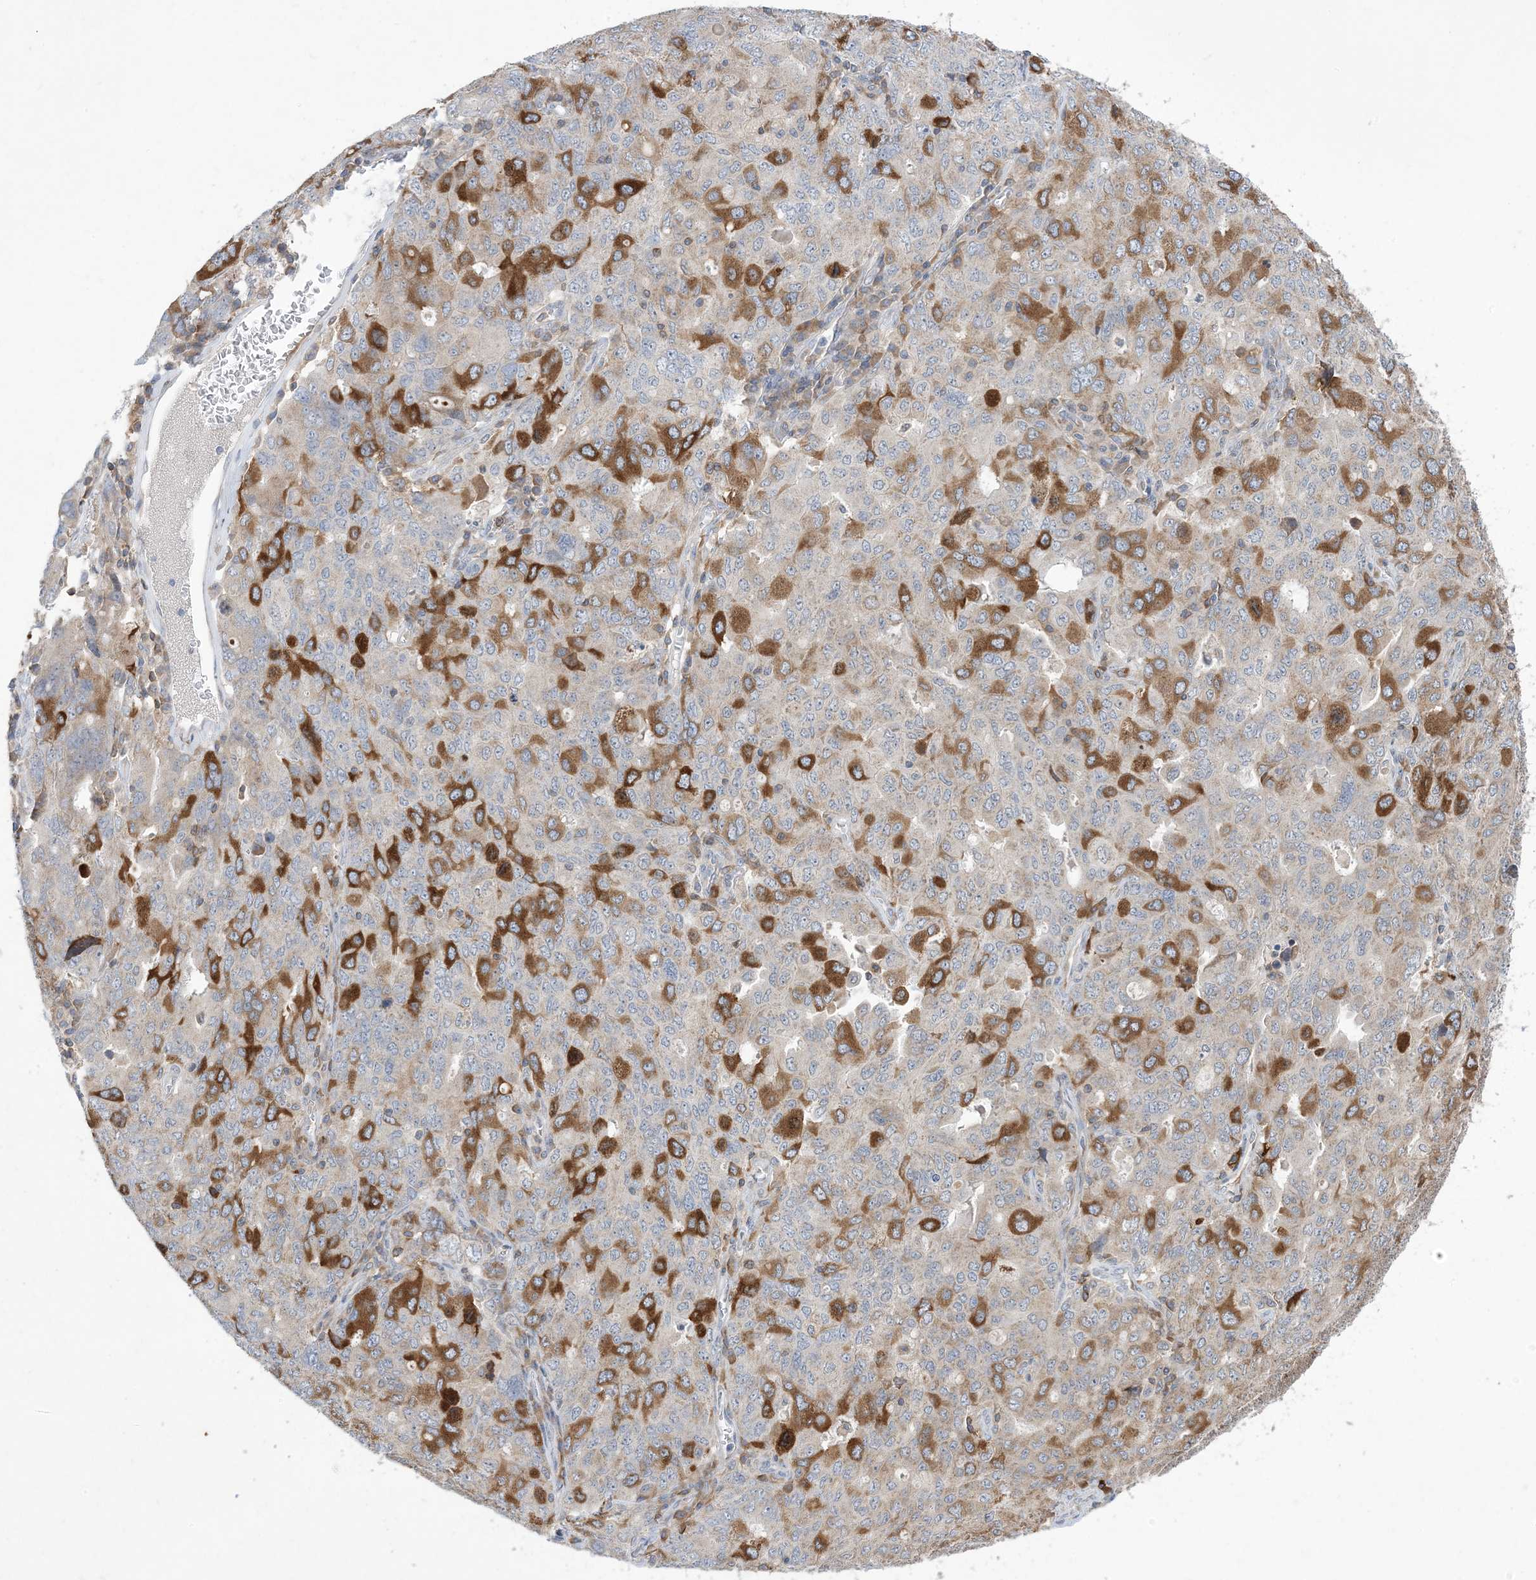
{"staining": {"intensity": "strong", "quantity": "<25%", "location": "cytoplasmic/membranous"}, "tissue": "ovarian cancer", "cell_type": "Tumor cells", "image_type": "cancer", "snomed": [{"axis": "morphology", "description": "Carcinoma, endometroid"}, {"axis": "topography", "description": "Ovary"}], "caption": "Protein staining by immunohistochemistry shows strong cytoplasmic/membranous positivity in about <25% of tumor cells in ovarian endometroid carcinoma. (Brightfield microscopy of DAB IHC at high magnification).", "gene": "AOC1", "patient": {"sex": "female", "age": 62}}